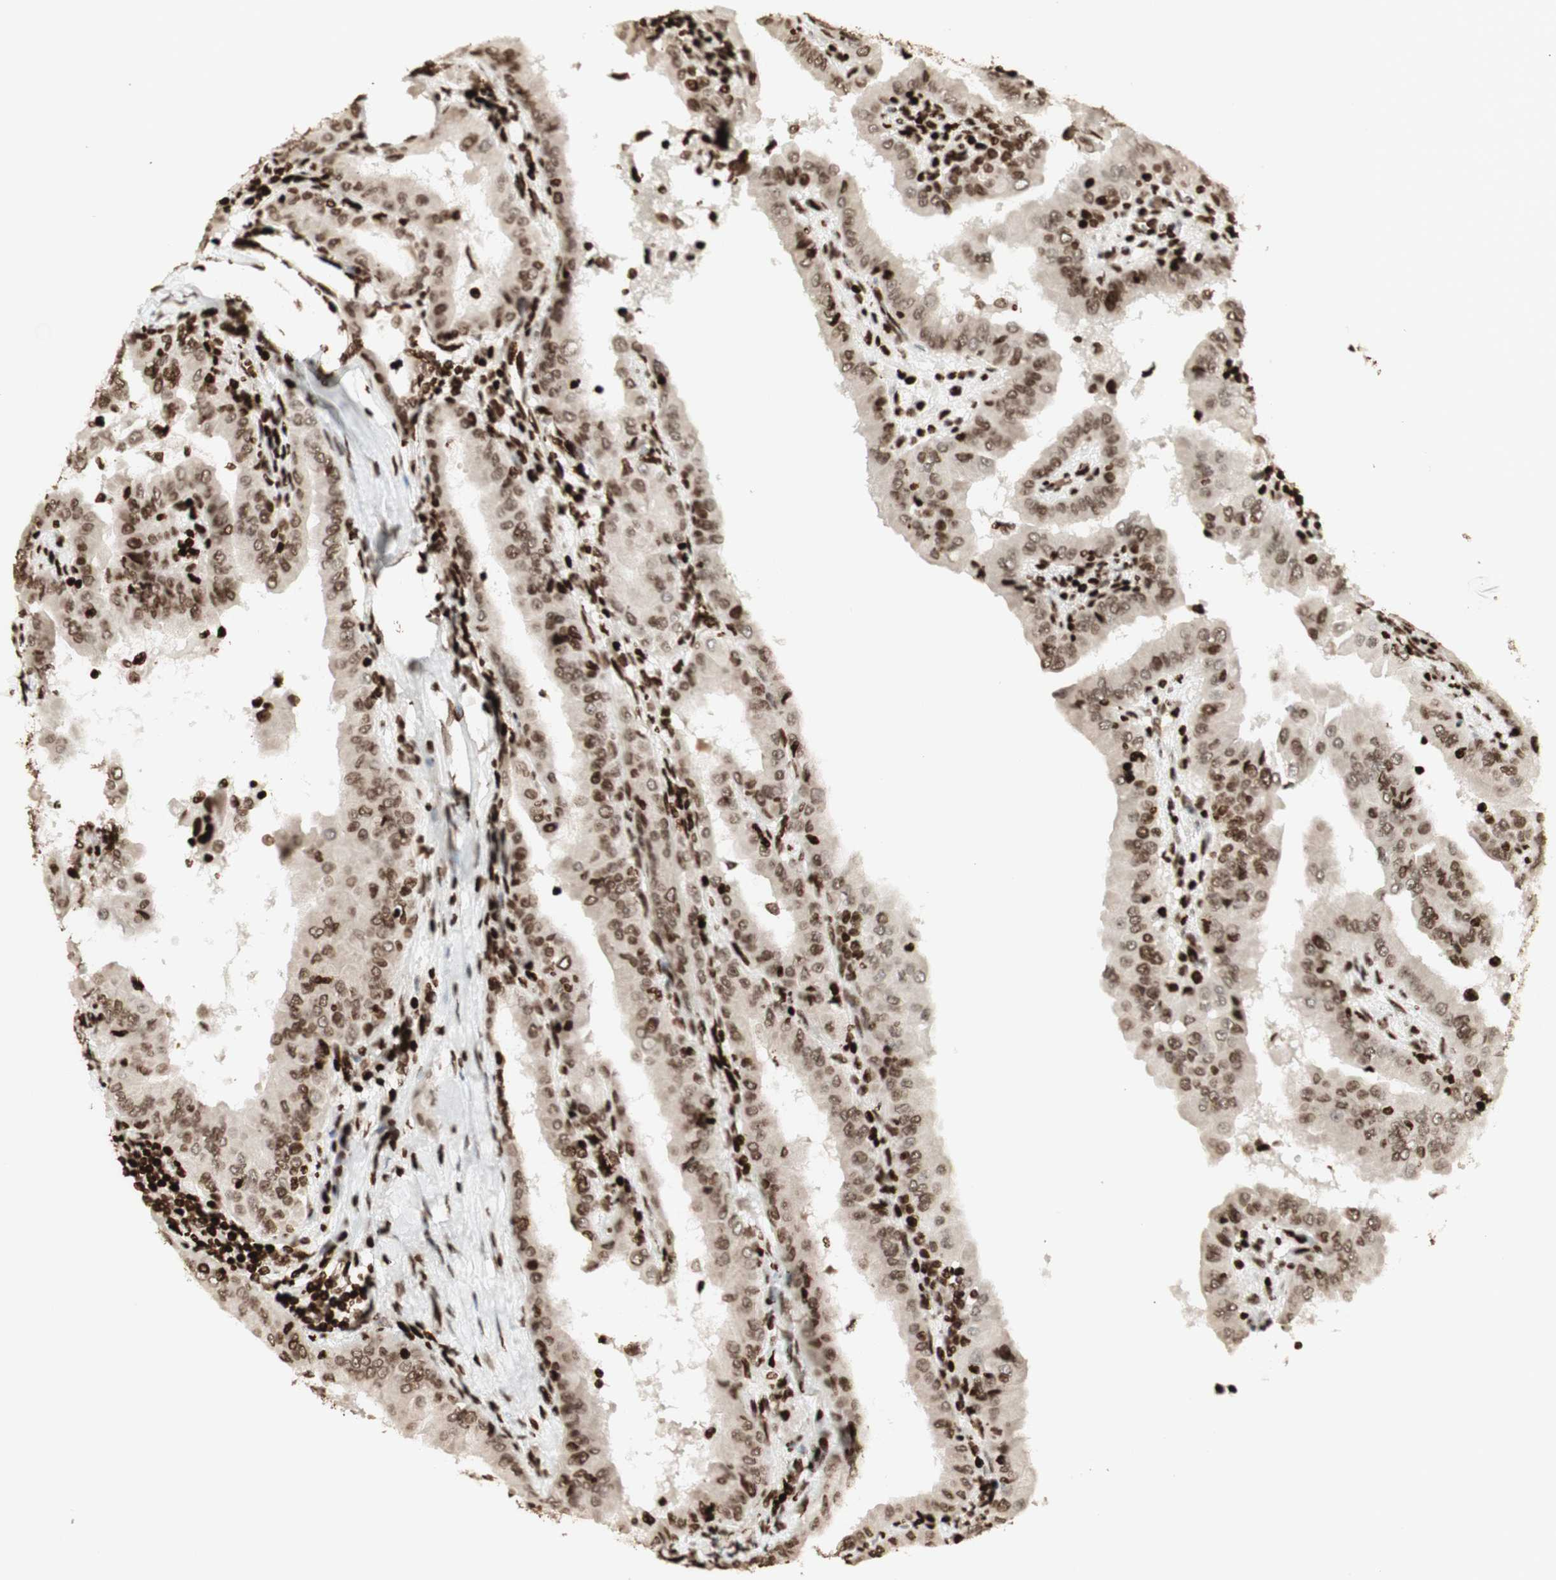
{"staining": {"intensity": "strong", "quantity": ">75%", "location": "cytoplasmic/membranous,nuclear"}, "tissue": "thyroid cancer", "cell_type": "Tumor cells", "image_type": "cancer", "snomed": [{"axis": "morphology", "description": "Papillary adenocarcinoma, NOS"}, {"axis": "topography", "description": "Thyroid gland"}], "caption": "A high-resolution histopathology image shows immunohistochemistry staining of papillary adenocarcinoma (thyroid), which demonstrates strong cytoplasmic/membranous and nuclear positivity in approximately >75% of tumor cells.", "gene": "NCAPD2", "patient": {"sex": "male", "age": 33}}